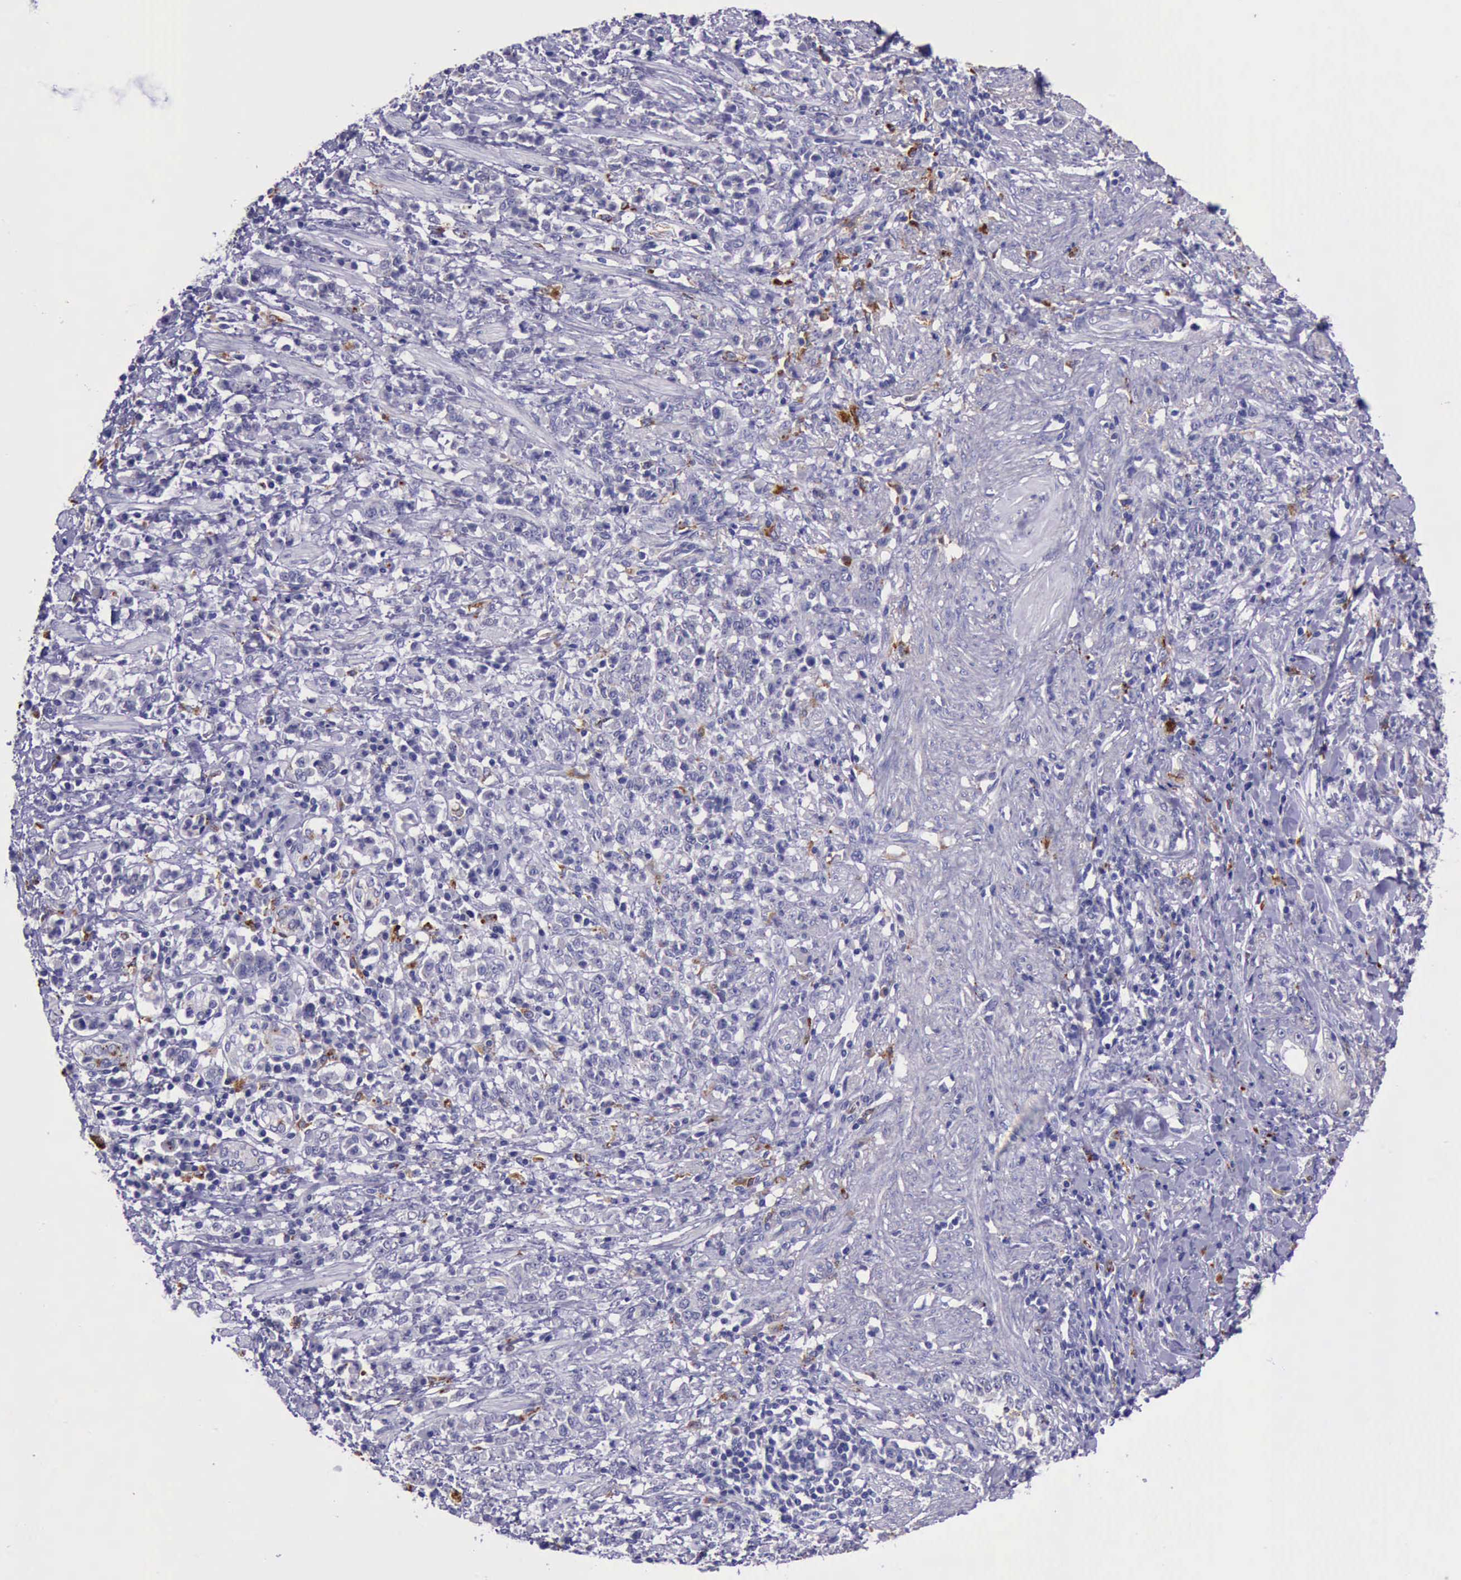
{"staining": {"intensity": "negative", "quantity": "none", "location": "none"}, "tissue": "stomach cancer", "cell_type": "Tumor cells", "image_type": "cancer", "snomed": [{"axis": "morphology", "description": "Adenocarcinoma, NOS"}, {"axis": "topography", "description": "Stomach, lower"}], "caption": "Tumor cells show no significant protein staining in stomach cancer.", "gene": "GLA", "patient": {"sex": "male", "age": 88}}